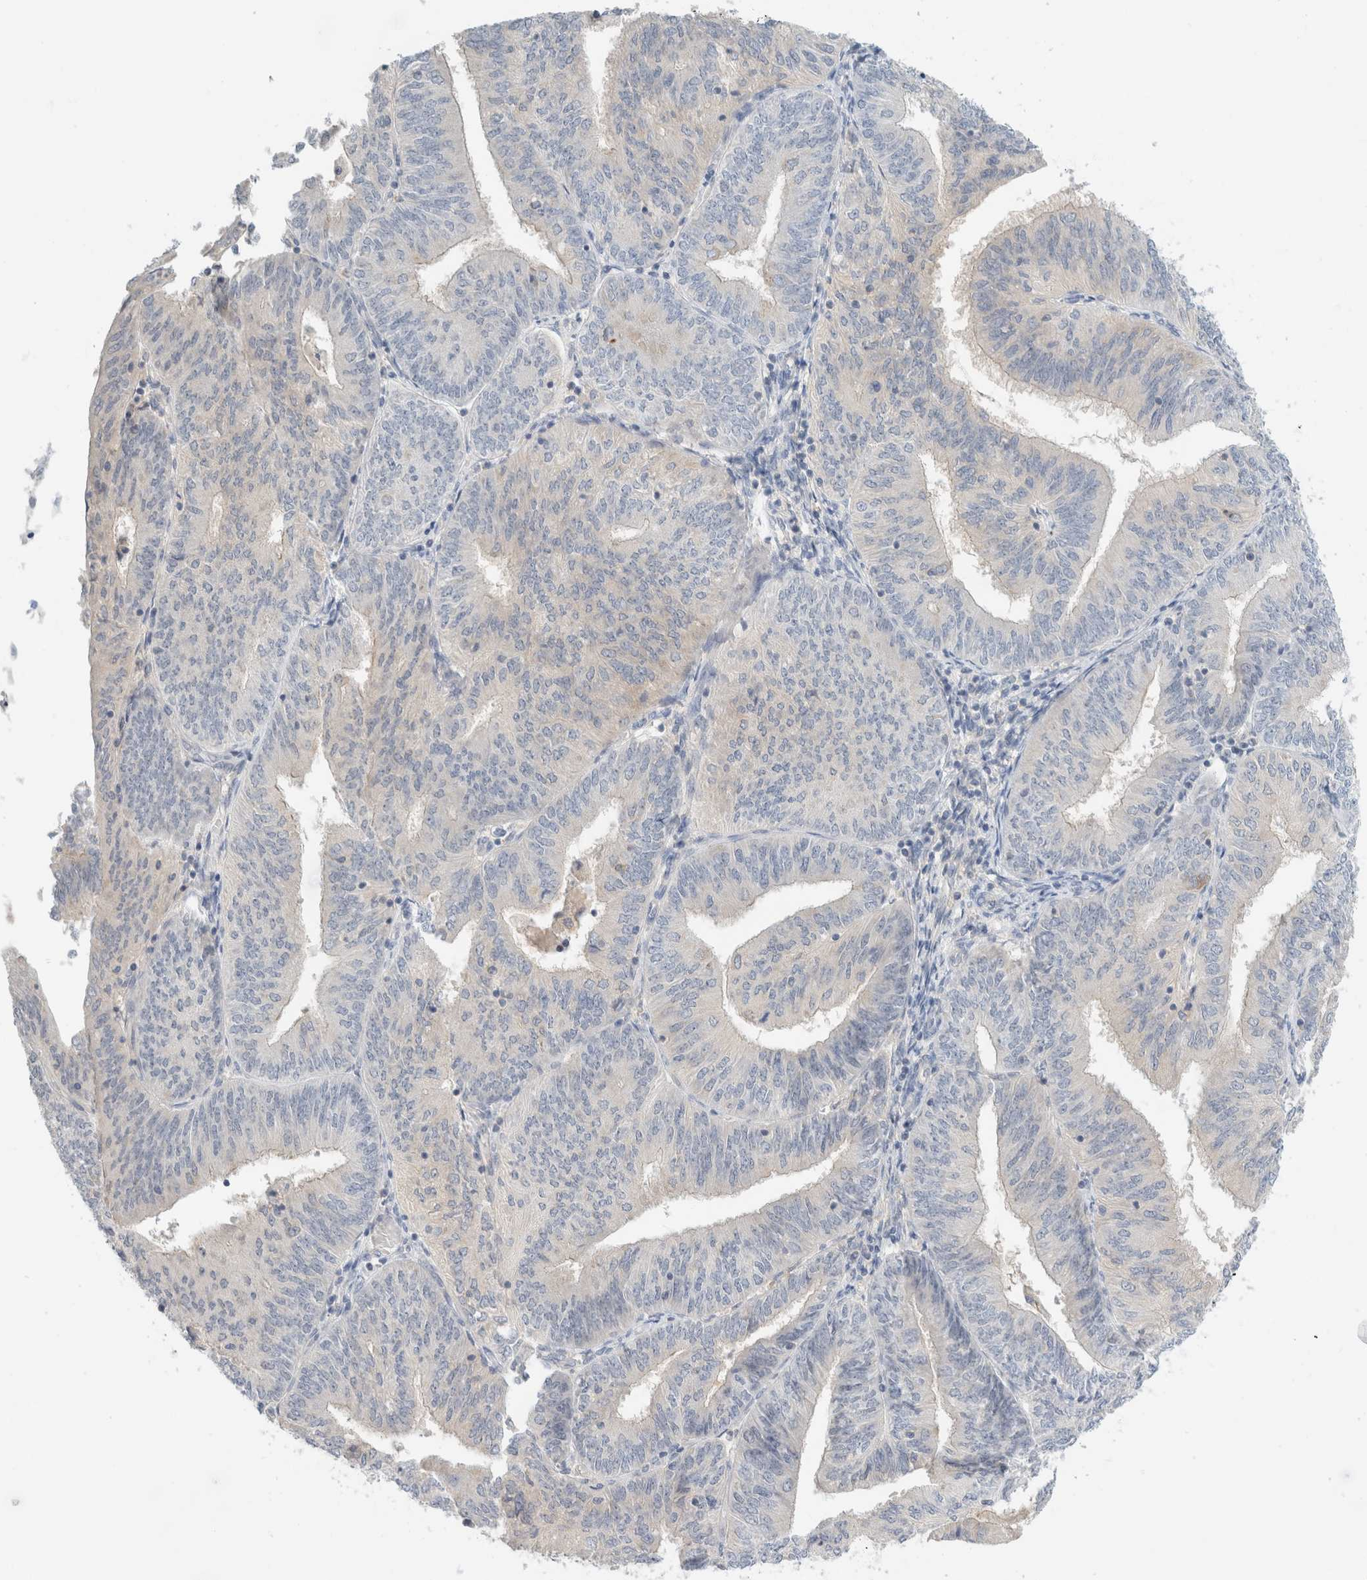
{"staining": {"intensity": "negative", "quantity": "none", "location": "none"}, "tissue": "endometrial cancer", "cell_type": "Tumor cells", "image_type": "cancer", "snomed": [{"axis": "morphology", "description": "Adenocarcinoma, NOS"}, {"axis": "topography", "description": "Endometrium"}], "caption": "This micrograph is of endometrial adenocarcinoma stained with immunohistochemistry to label a protein in brown with the nuclei are counter-stained blue. There is no staining in tumor cells.", "gene": "SDR16C5", "patient": {"sex": "female", "age": 58}}